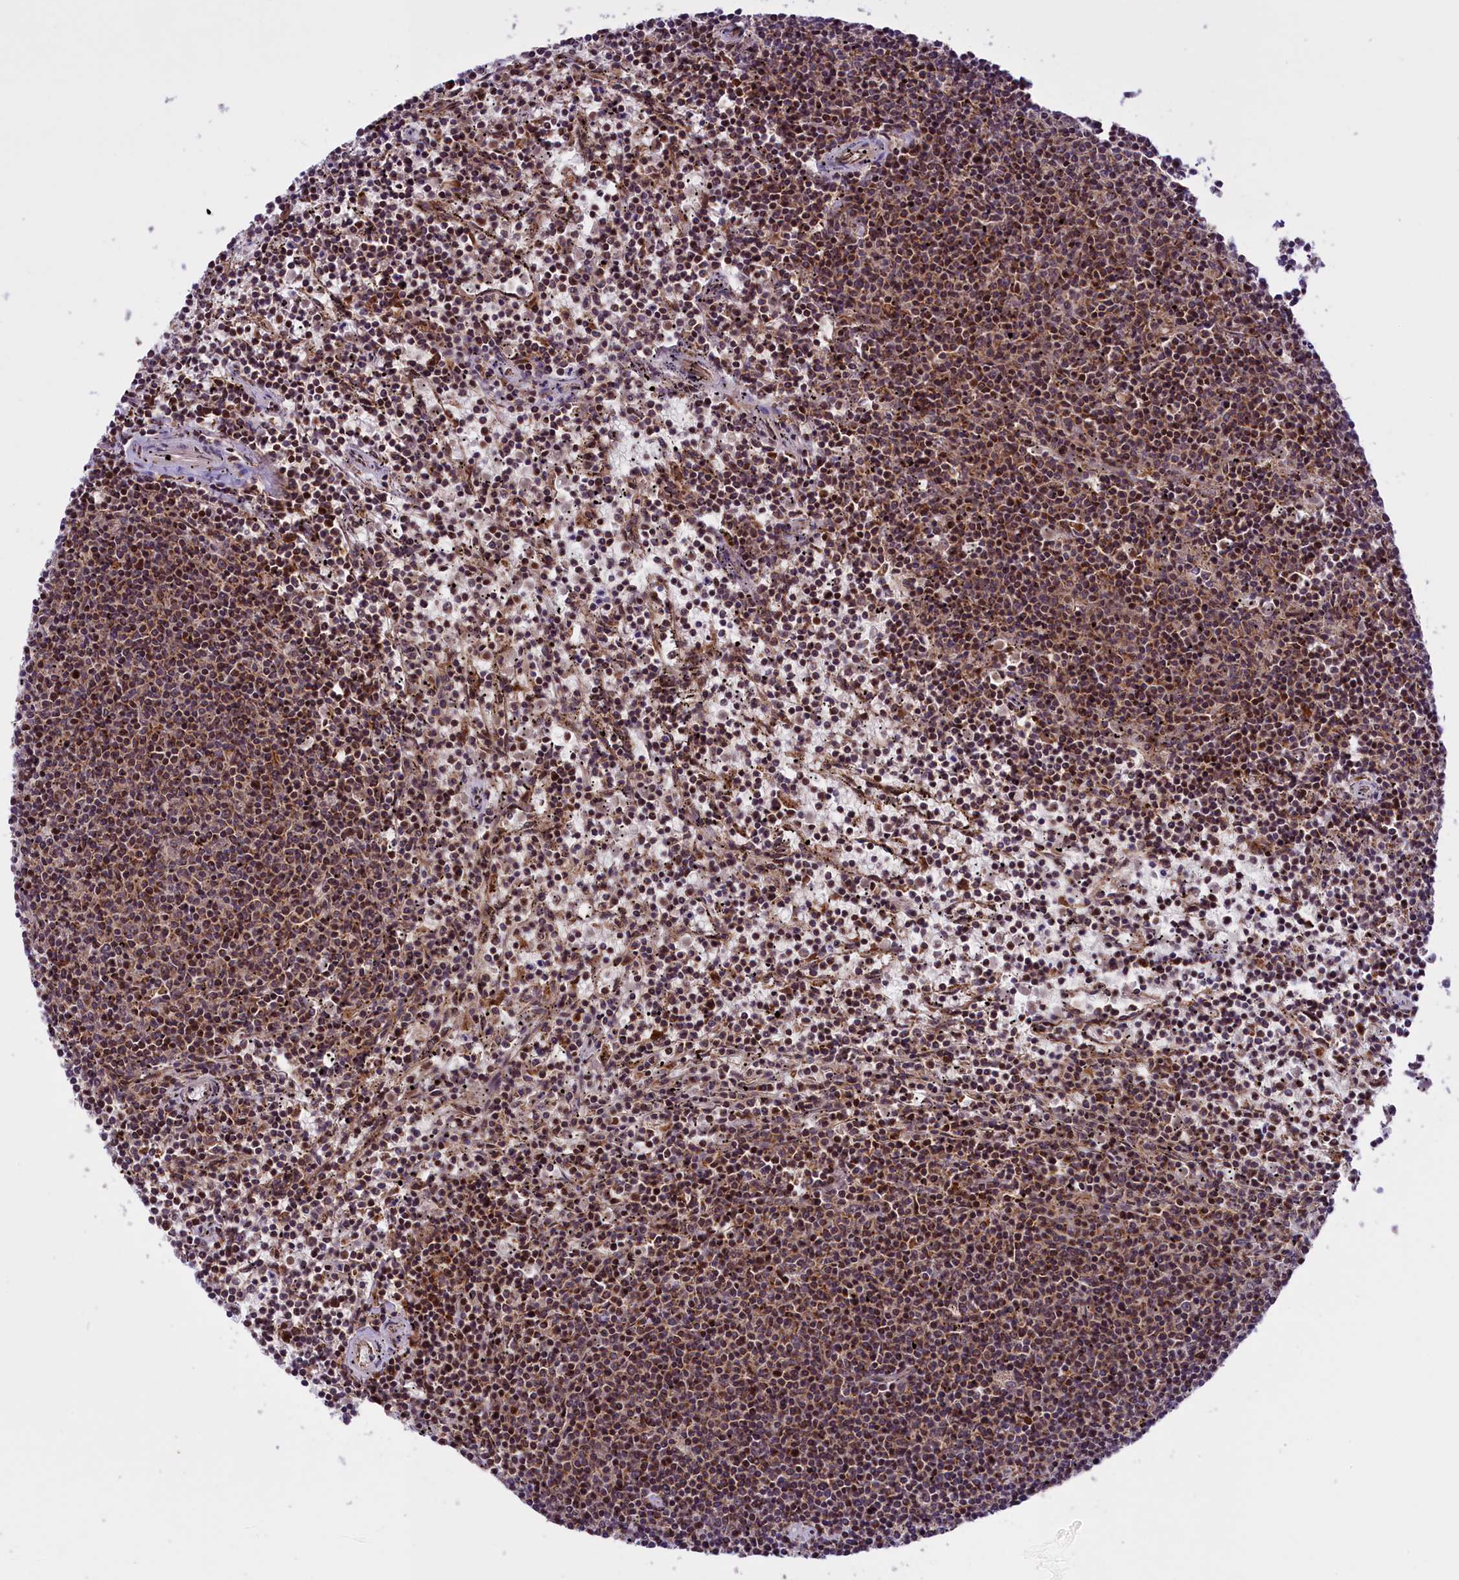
{"staining": {"intensity": "moderate", "quantity": "25%-75%", "location": "nuclear"}, "tissue": "lymphoma", "cell_type": "Tumor cells", "image_type": "cancer", "snomed": [{"axis": "morphology", "description": "Malignant lymphoma, non-Hodgkin's type, Low grade"}, {"axis": "topography", "description": "Spleen"}], "caption": "Immunohistochemistry (IHC) image of human lymphoma stained for a protein (brown), which demonstrates medium levels of moderate nuclear positivity in about 25%-75% of tumor cells.", "gene": "NDUFS5", "patient": {"sex": "female", "age": 50}}